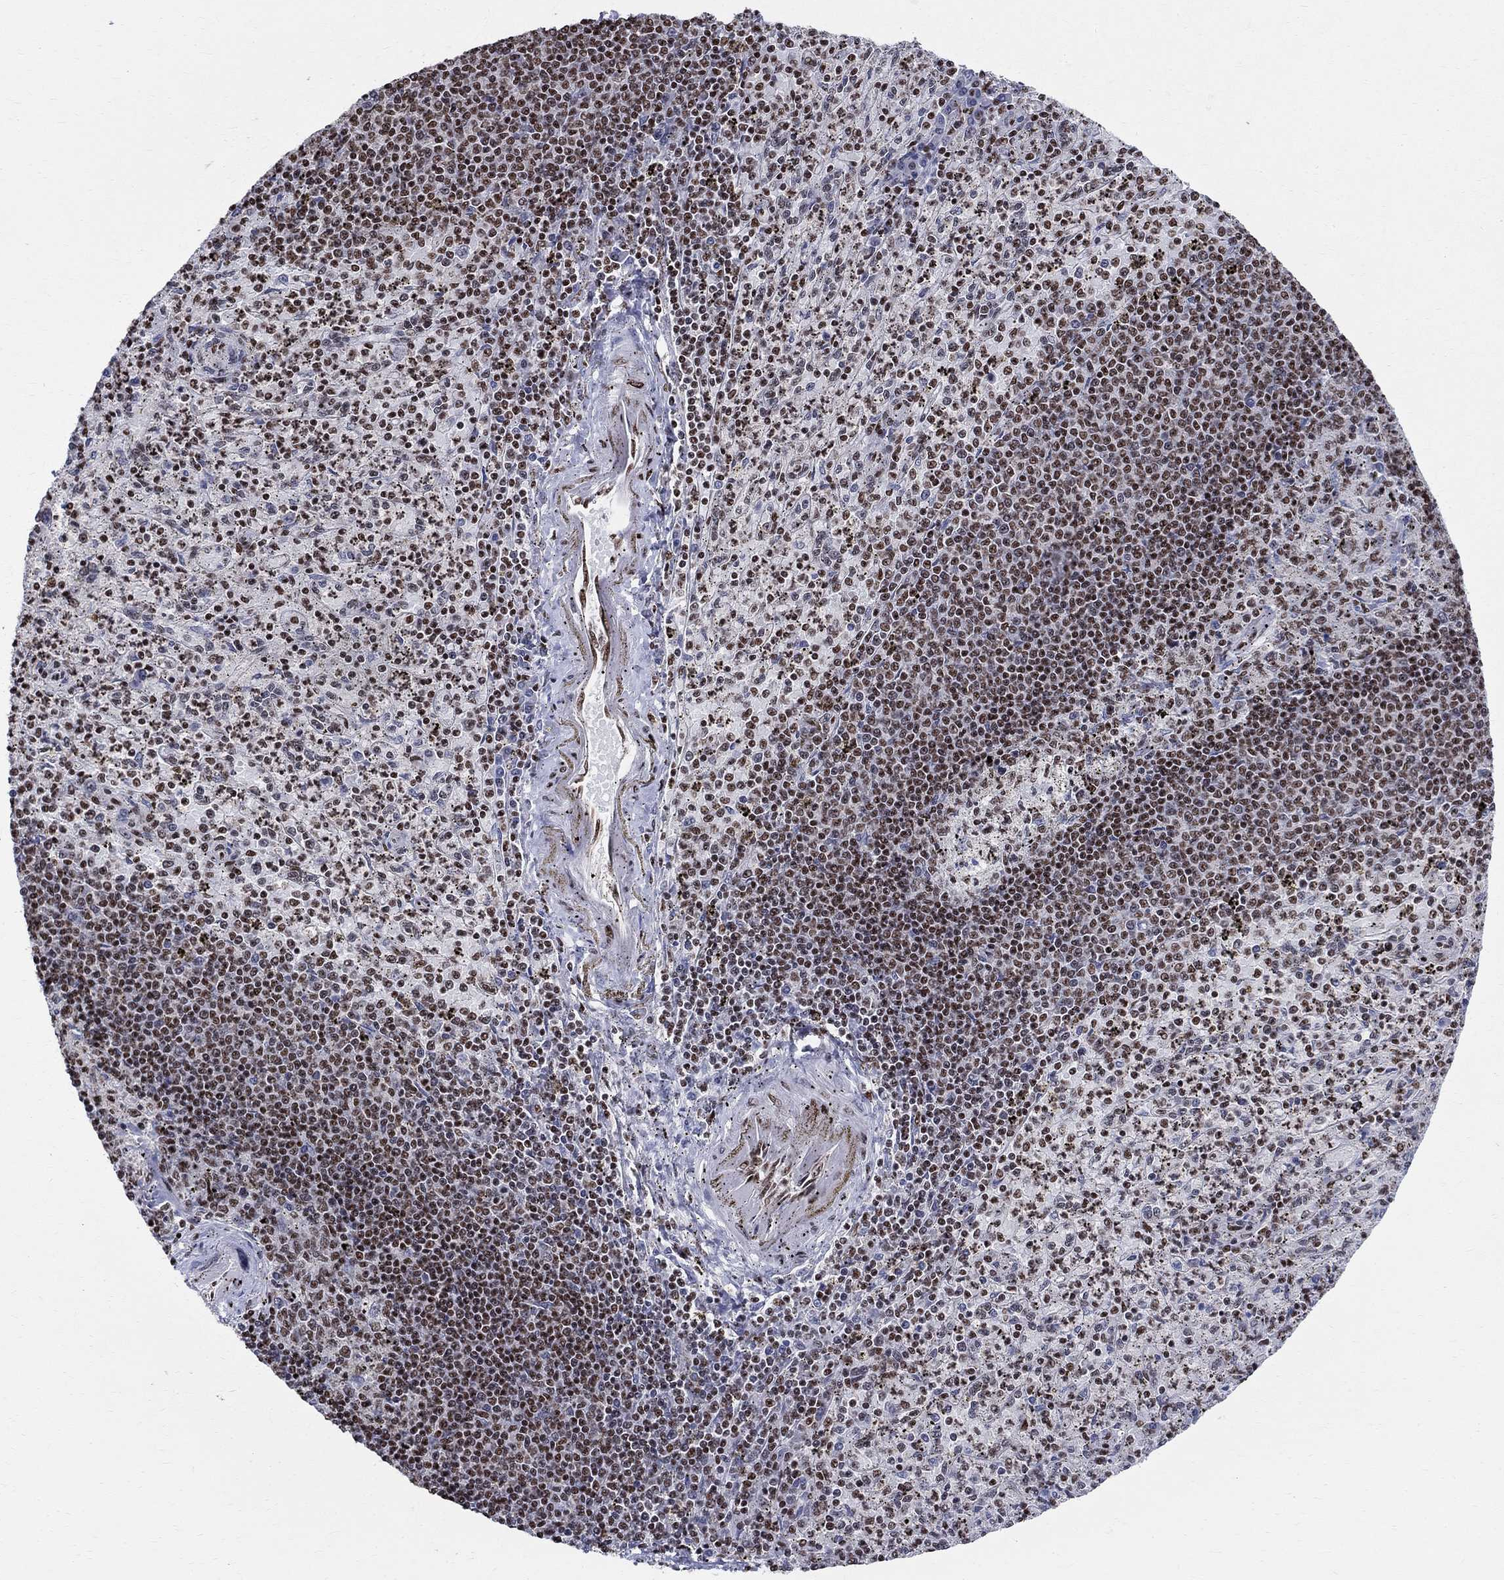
{"staining": {"intensity": "strong", "quantity": "25%-75%", "location": "nuclear"}, "tissue": "spleen", "cell_type": "Cells in red pulp", "image_type": "normal", "snomed": [{"axis": "morphology", "description": "Normal tissue, NOS"}, {"axis": "topography", "description": "Spleen"}], "caption": "Cells in red pulp reveal strong nuclear staining in about 25%-75% of cells in unremarkable spleen.", "gene": "FBXO16", "patient": {"sex": "male", "age": 60}}